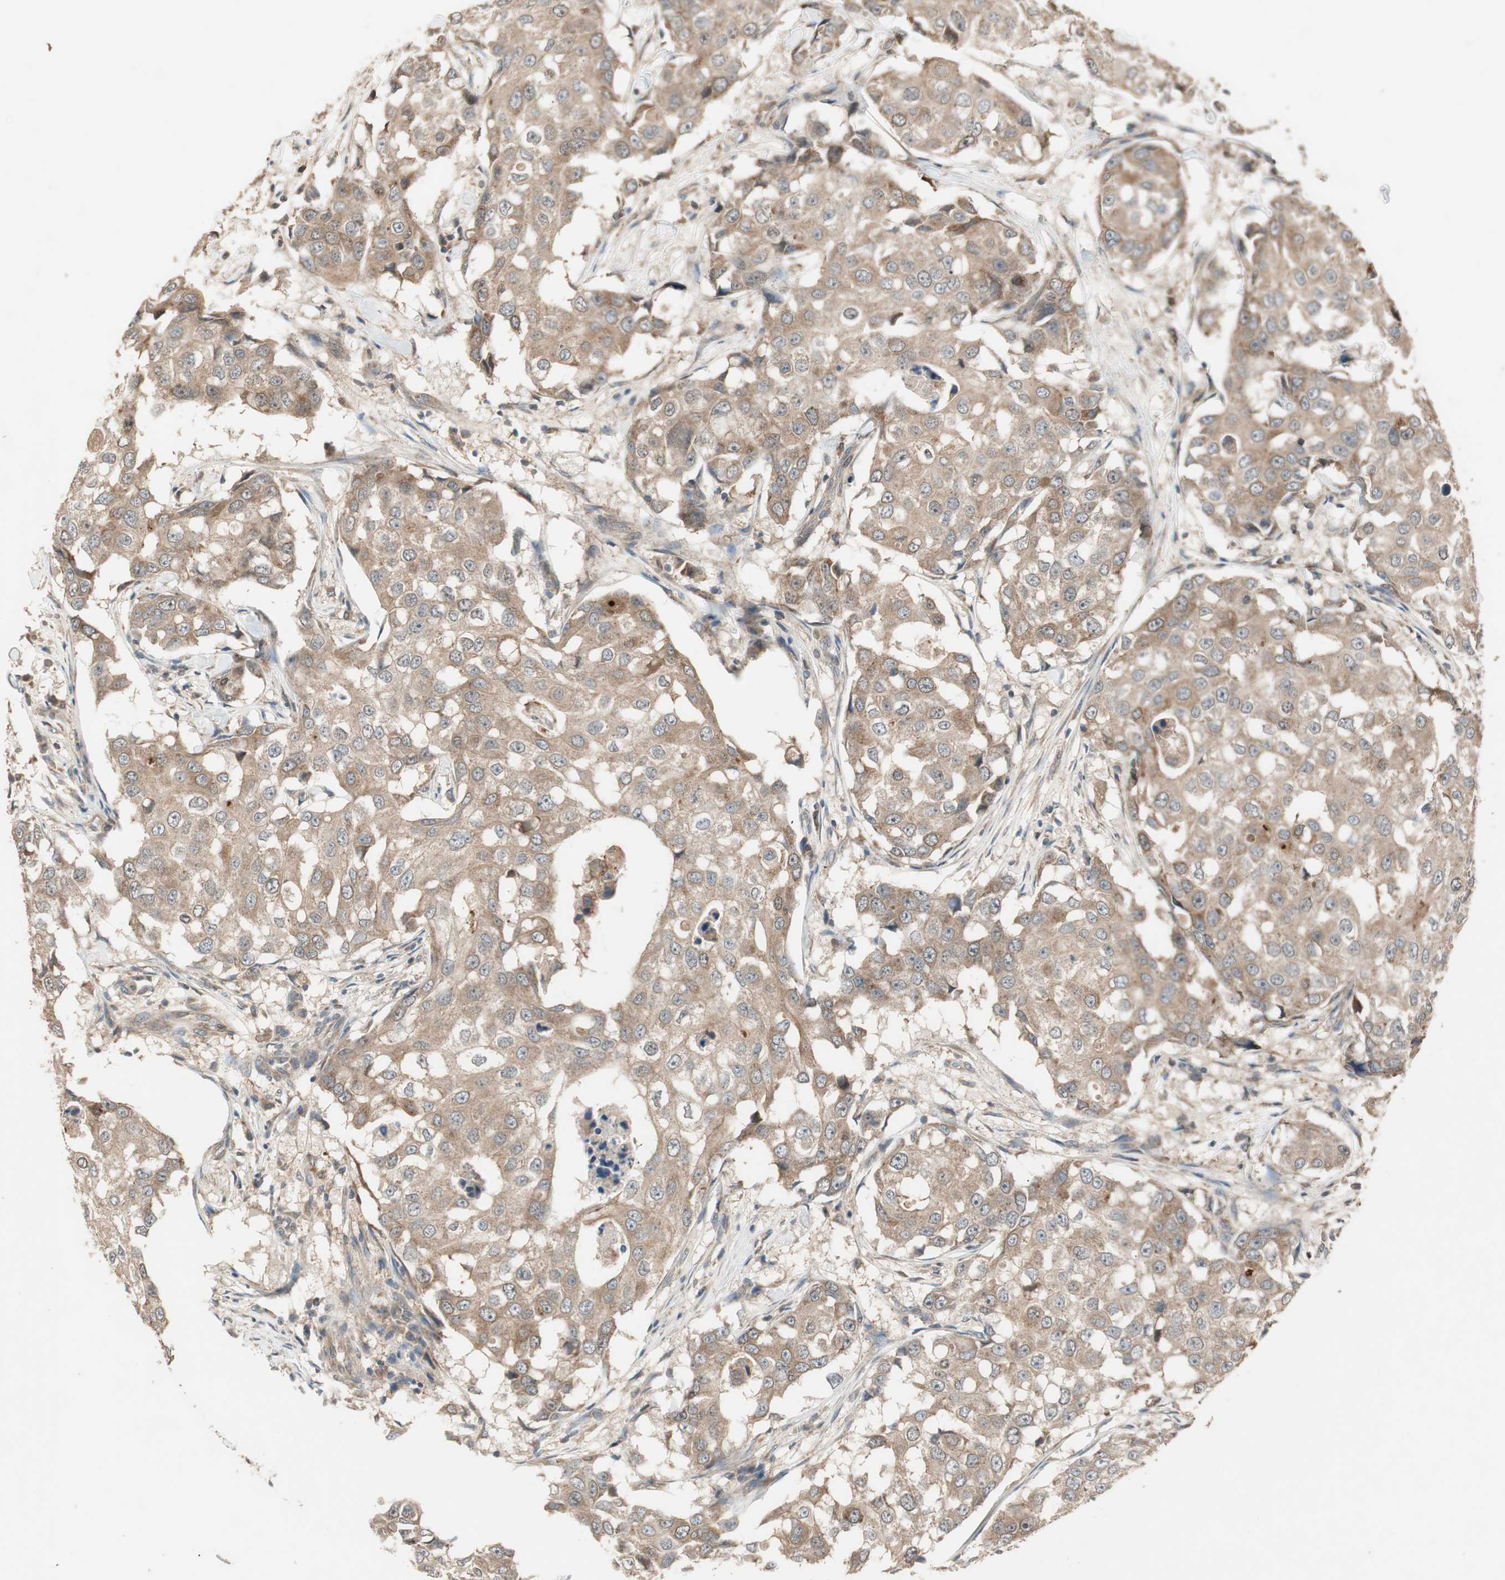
{"staining": {"intensity": "weak", "quantity": ">75%", "location": "cytoplasmic/membranous"}, "tissue": "breast cancer", "cell_type": "Tumor cells", "image_type": "cancer", "snomed": [{"axis": "morphology", "description": "Duct carcinoma"}, {"axis": "topography", "description": "Breast"}], "caption": "Immunohistochemistry (IHC) of human breast infiltrating ductal carcinoma demonstrates low levels of weak cytoplasmic/membranous staining in approximately >75% of tumor cells. The staining was performed using DAB (3,3'-diaminobenzidine), with brown indicating positive protein expression. Nuclei are stained blue with hematoxylin.", "gene": "ATP6AP2", "patient": {"sex": "female", "age": 27}}